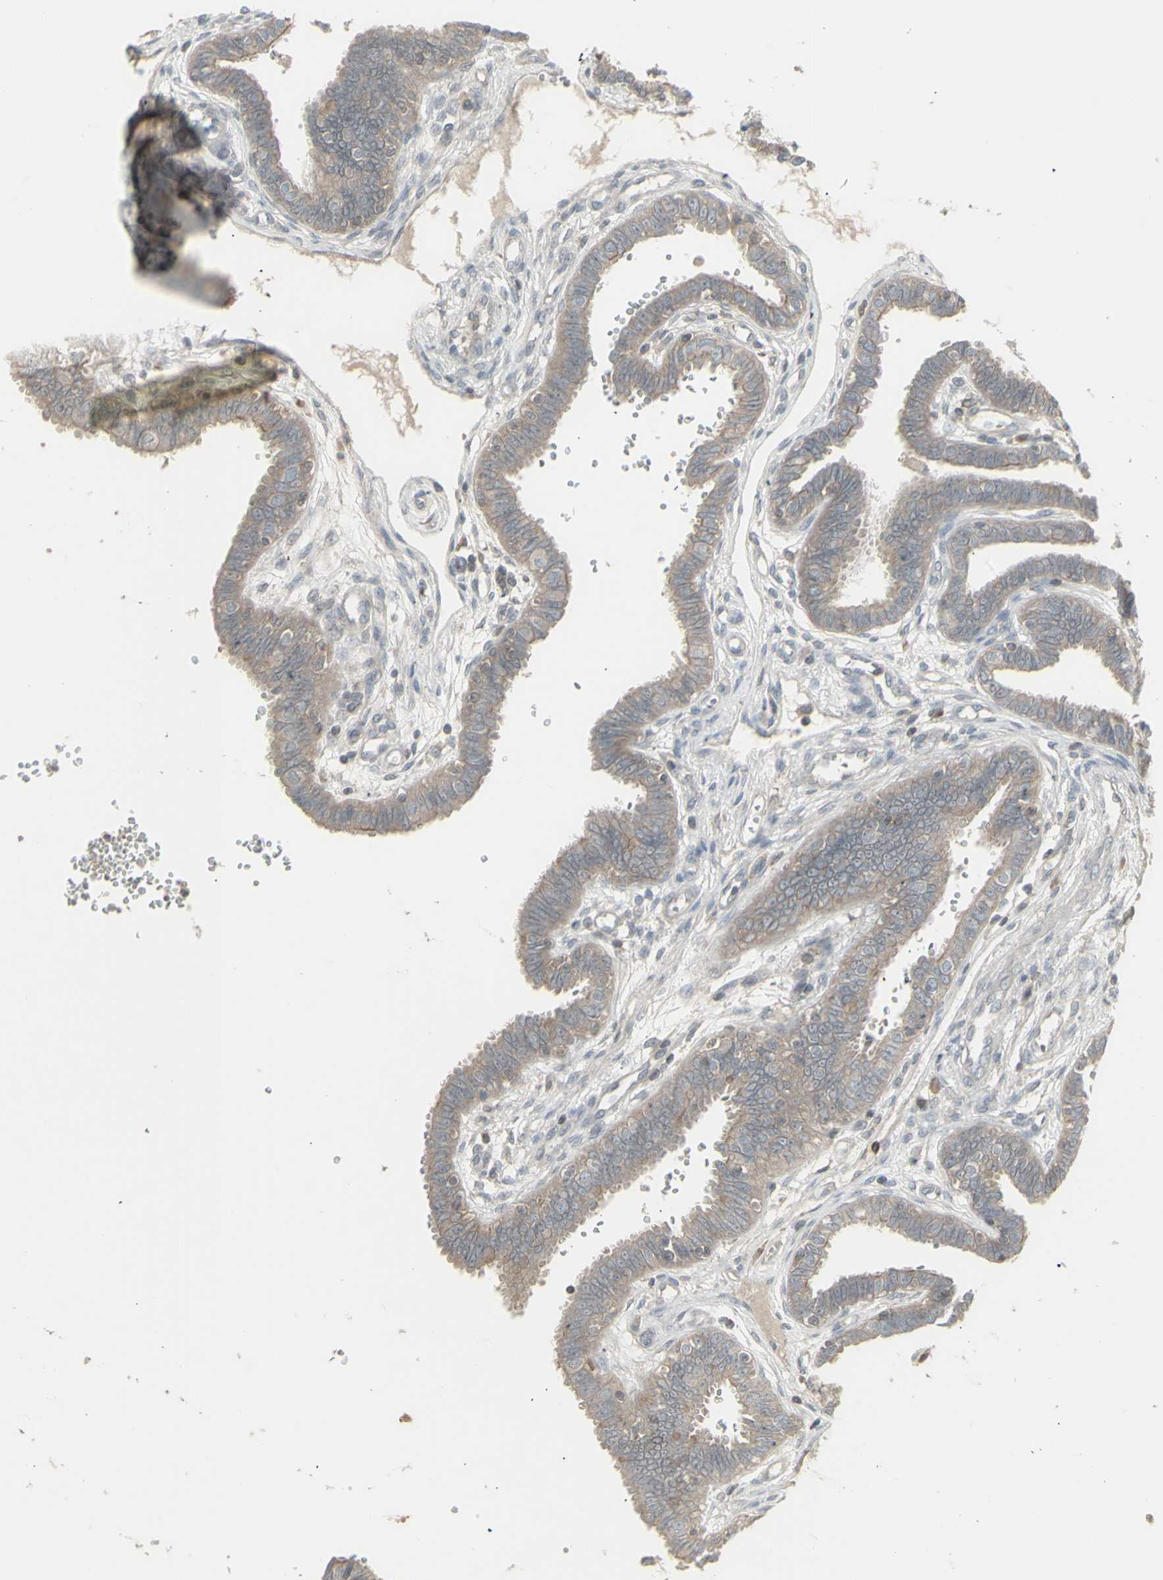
{"staining": {"intensity": "weak", "quantity": ">75%", "location": "cytoplasmic/membranous"}, "tissue": "fallopian tube", "cell_type": "Glandular cells", "image_type": "normal", "snomed": [{"axis": "morphology", "description": "Normal tissue, NOS"}, {"axis": "topography", "description": "Fallopian tube"}], "caption": "Immunohistochemistry (IHC) of unremarkable fallopian tube demonstrates low levels of weak cytoplasmic/membranous expression in approximately >75% of glandular cells.", "gene": "CSK", "patient": {"sex": "female", "age": 32}}